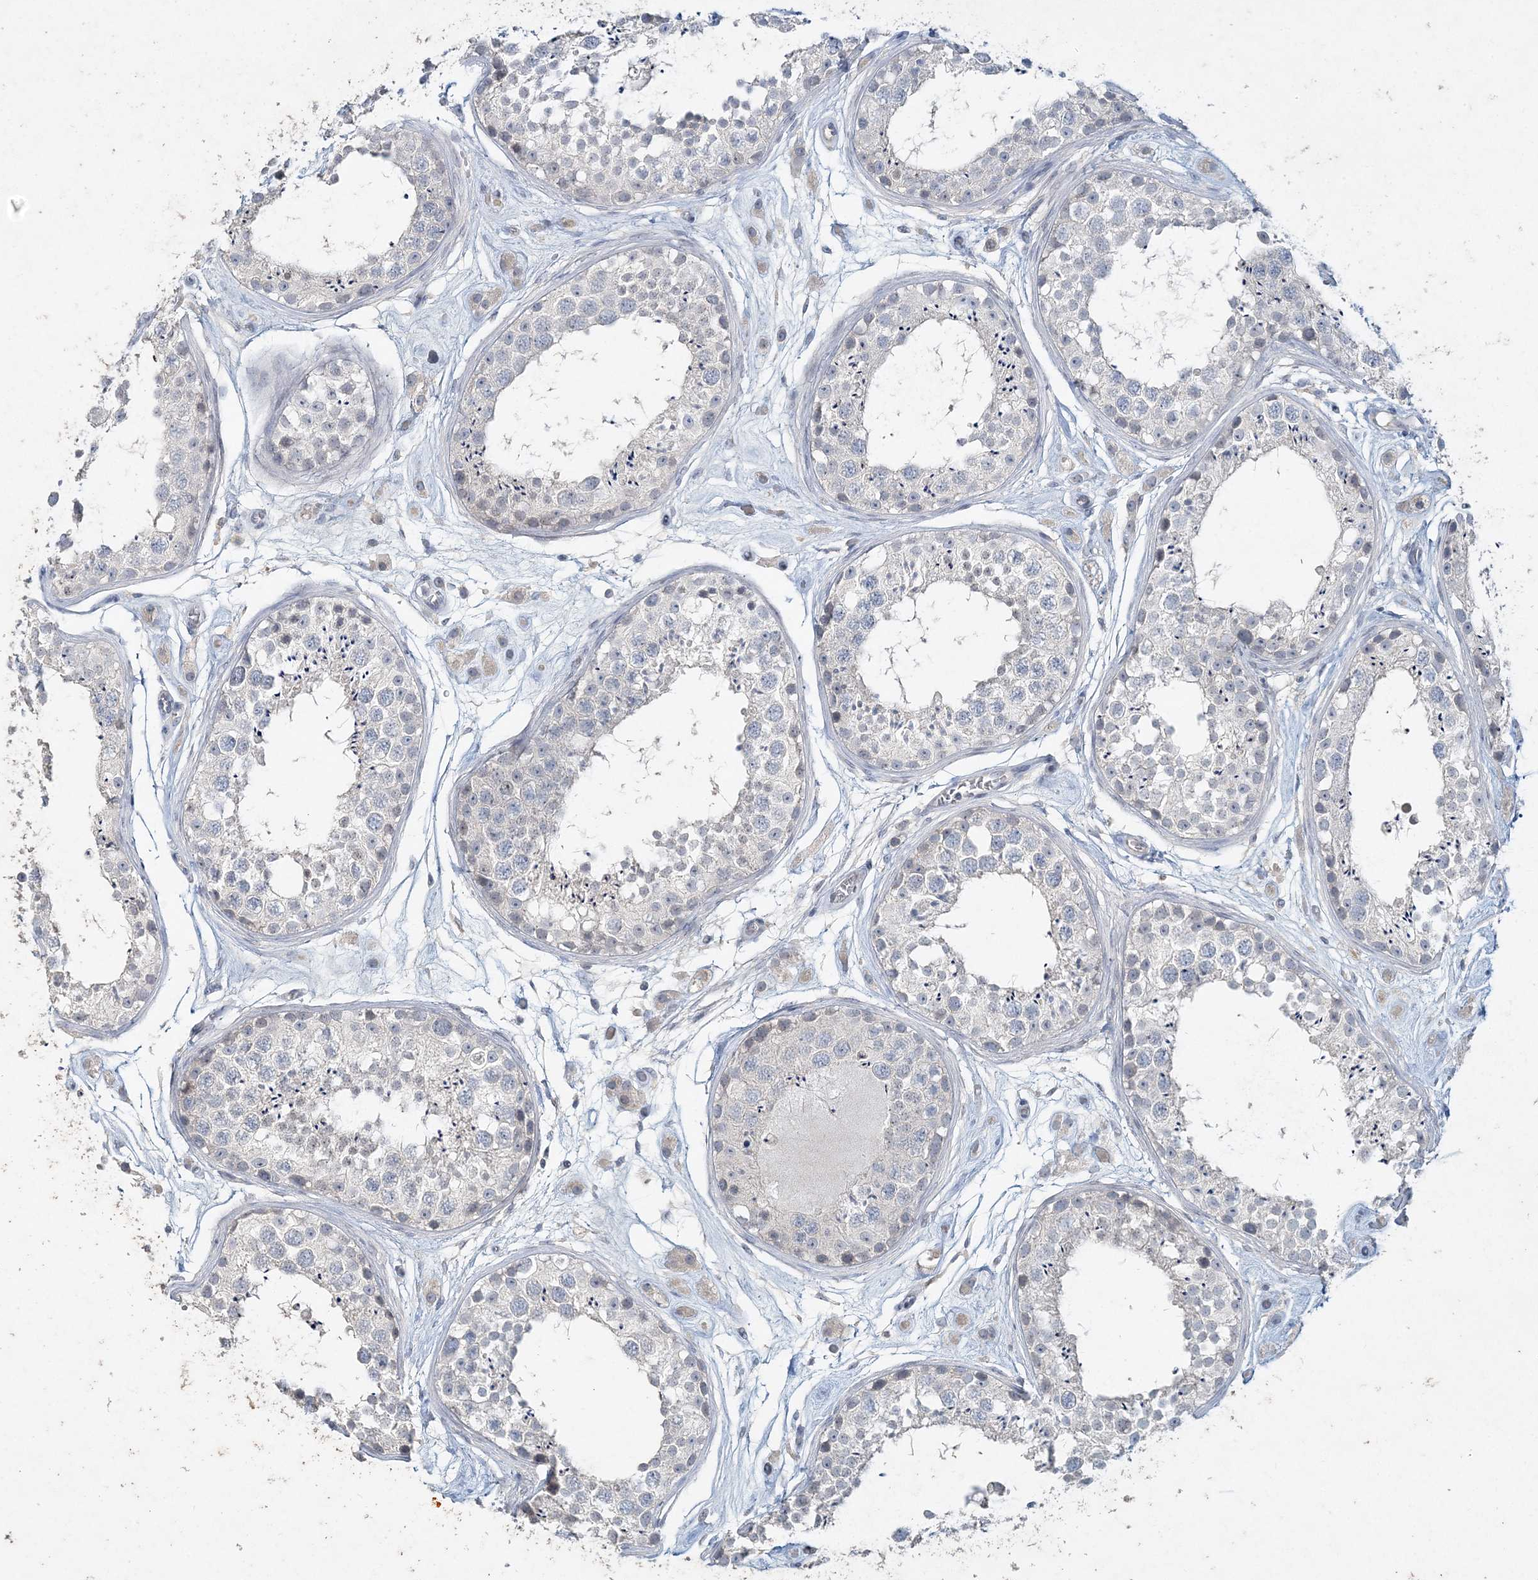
{"staining": {"intensity": "negative", "quantity": "none", "location": "none"}, "tissue": "testis", "cell_type": "Cells in seminiferous ducts", "image_type": "normal", "snomed": [{"axis": "morphology", "description": "Normal tissue, NOS"}, {"axis": "topography", "description": "Testis"}], "caption": "Testis was stained to show a protein in brown. There is no significant expression in cells in seminiferous ducts. (DAB (3,3'-diaminobenzidine) IHC visualized using brightfield microscopy, high magnification).", "gene": "DNAH5", "patient": {"sex": "male", "age": 25}}